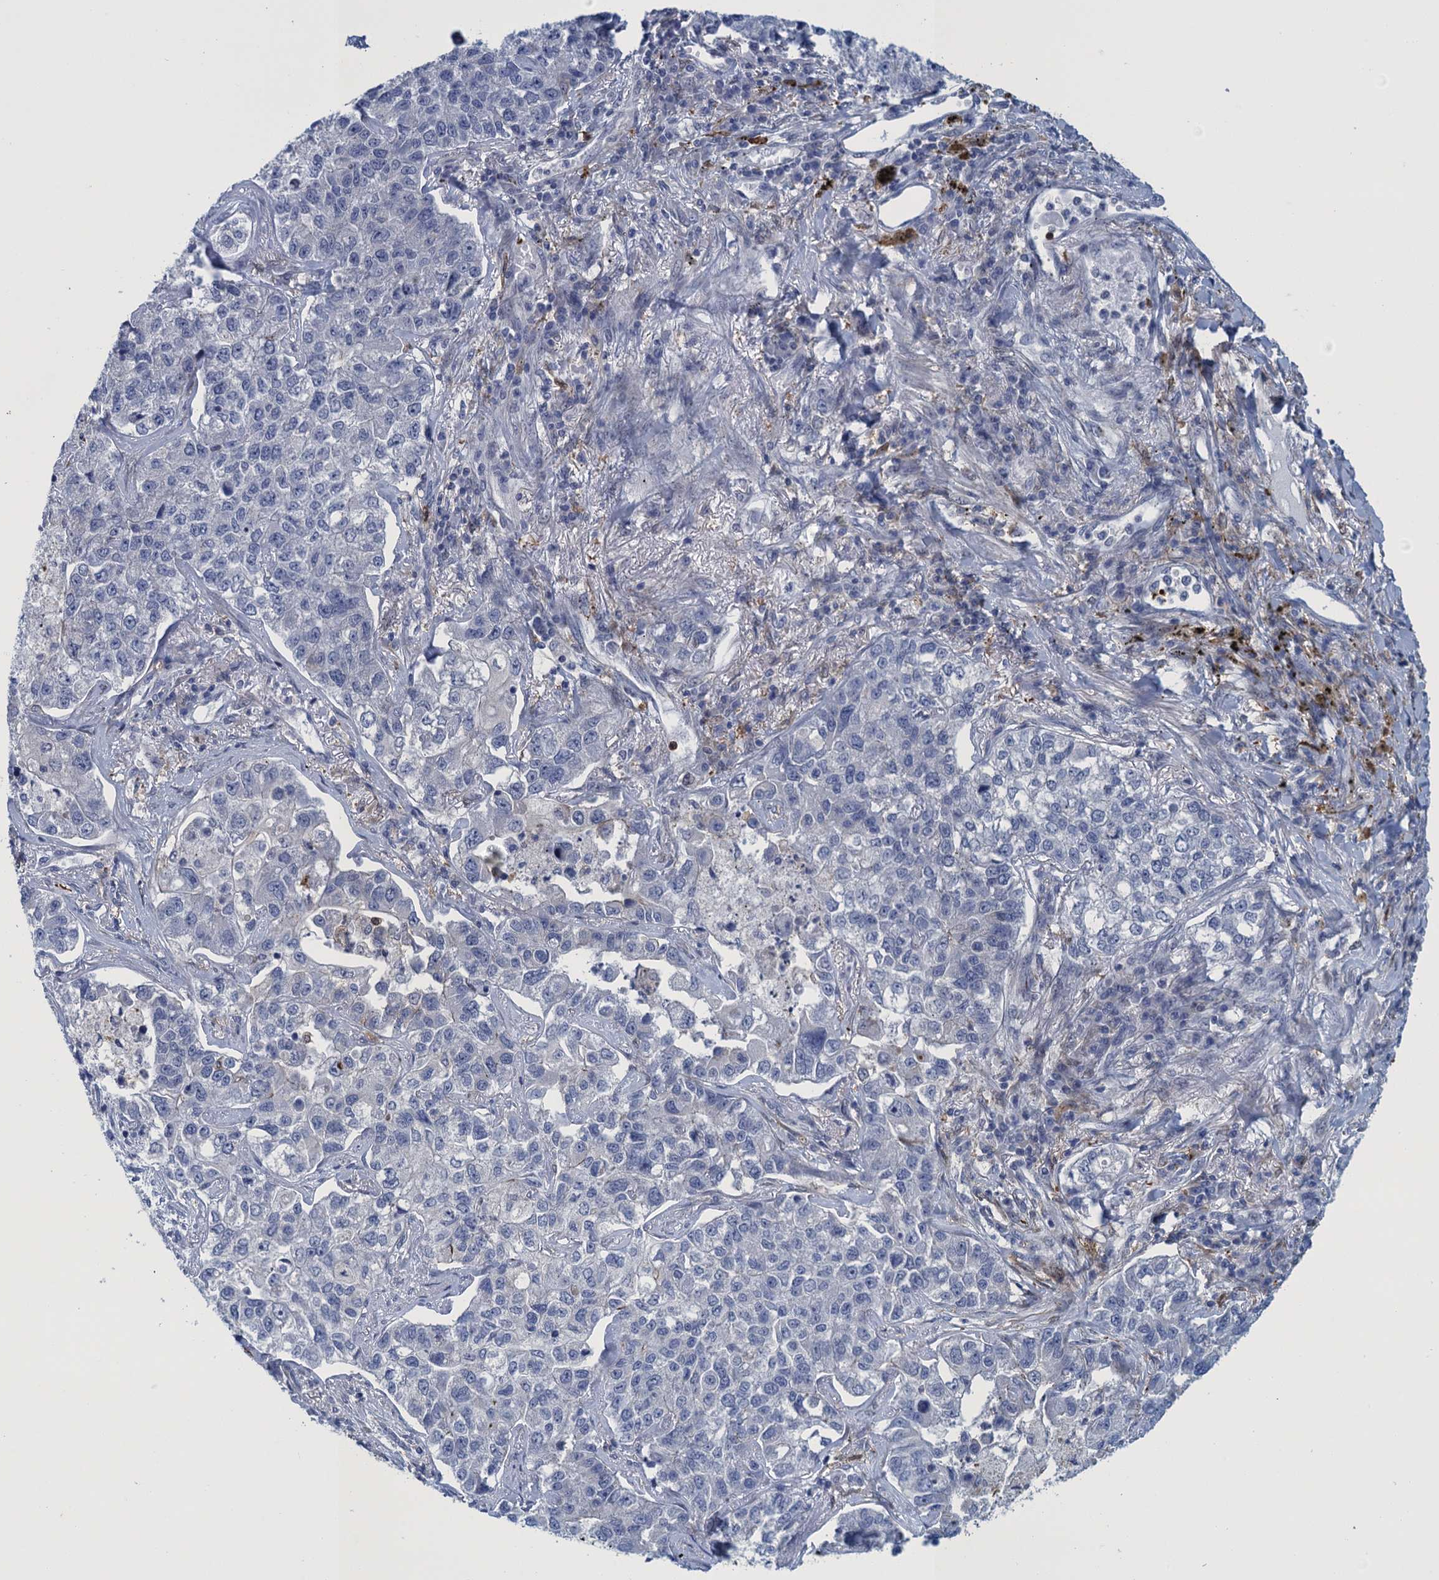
{"staining": {"intensity": "negative", "quantity": "none", "location": "none"}, "tissue": "lung cancer", "cell_type": "Tumor cells", "image_type": "cancer", "snomed": [{"axis": "morphology", "description": "Adenocarcinoma, NOS"}, {"axis": "topography", "description": "Lung"}], "caption": "This is an immunohistochemistry photomicrograph of human lung cancer (adenocarcinoma). There is no expression in tumor cells.", "gene": "SCEL", "patient": {"sex": "male", "age": 49}}